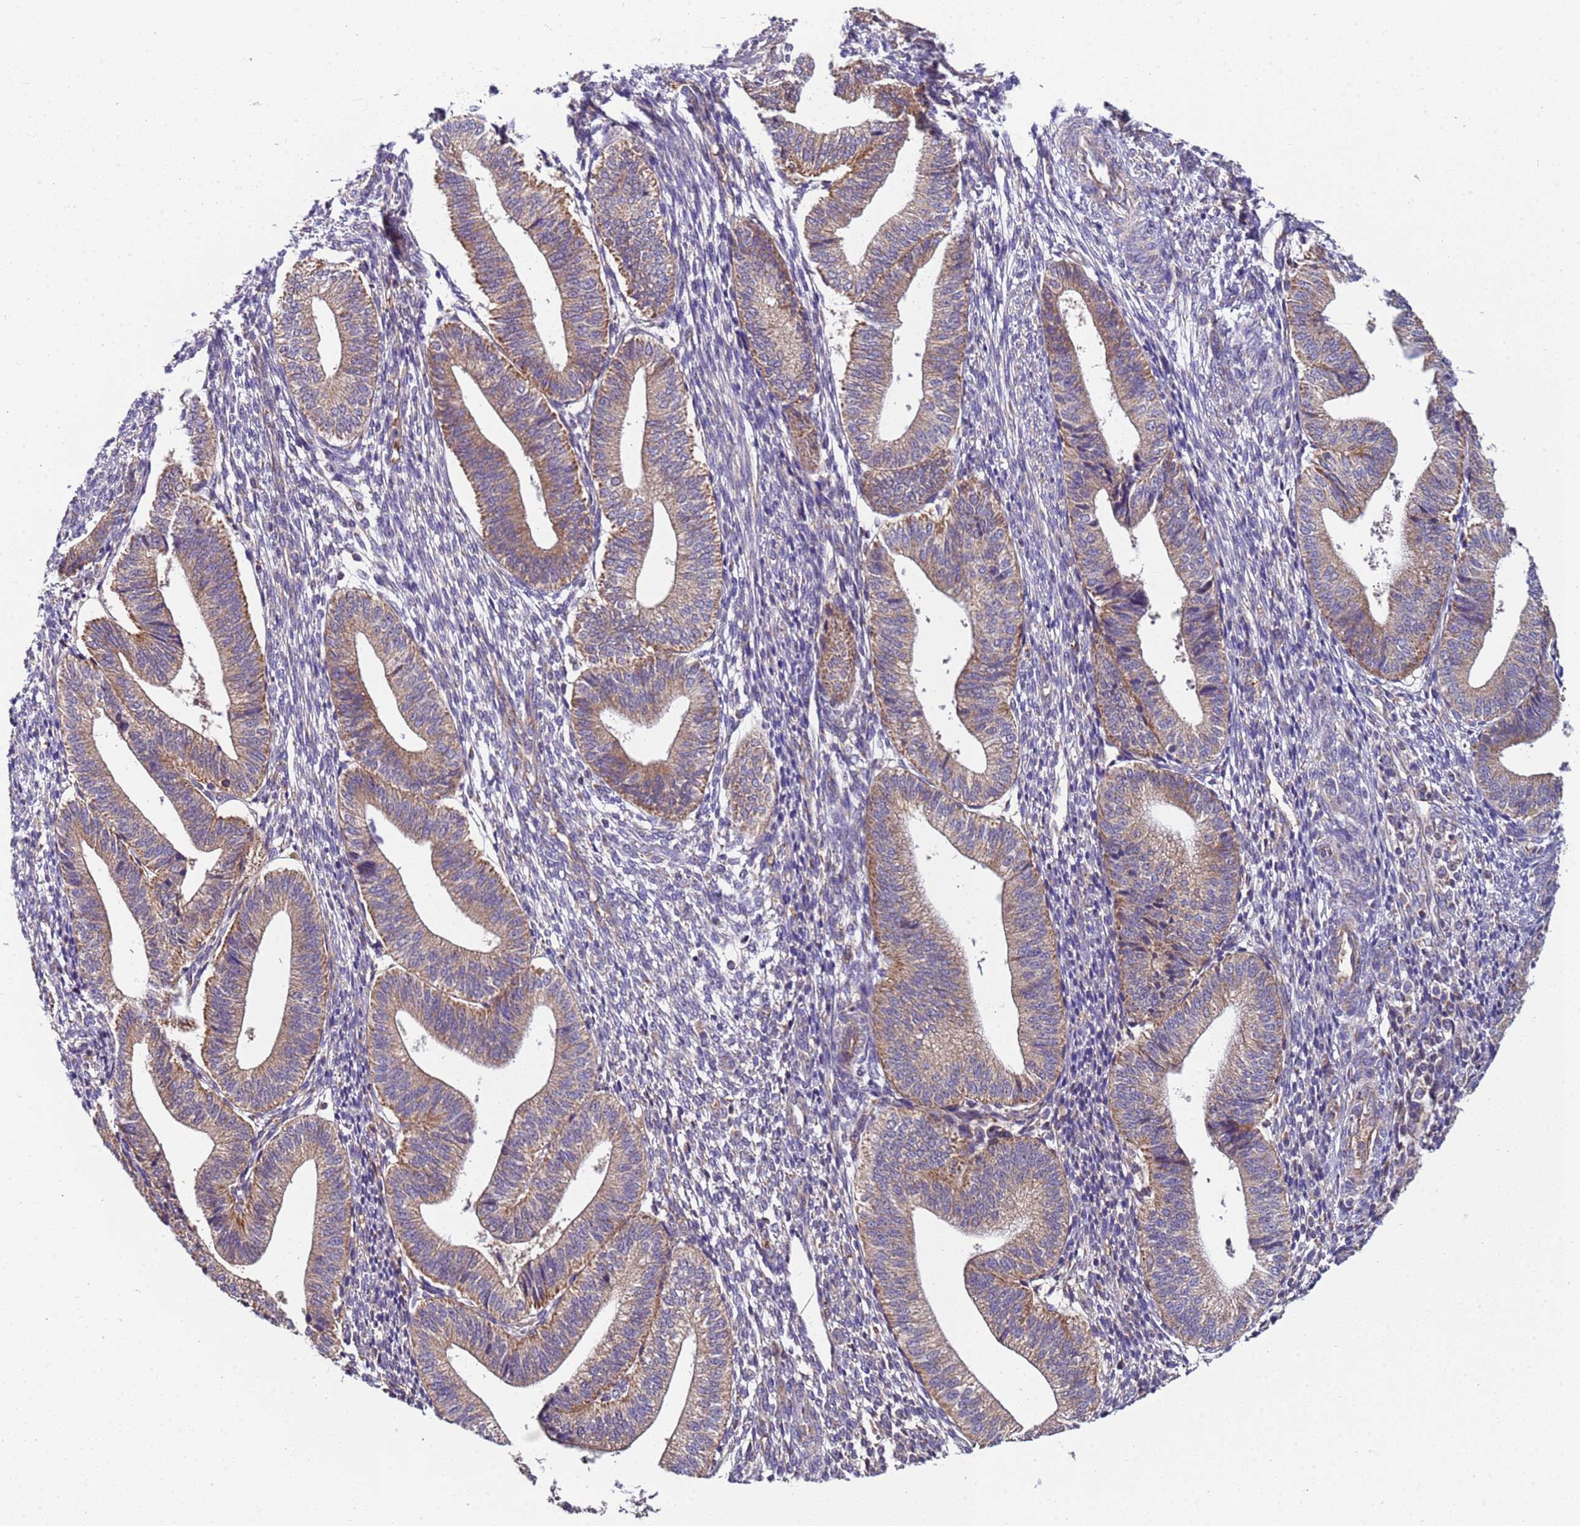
{"staining": {"intensity": "weak", "quantity": "<25%", "location": "cytoplasmic/membranous"}, "tissue": "endometrium", "cell_type": "Cells in endometrial stroma", "image_type": "normal", "snomed": [{"axis": "morphology", "description": "Normal tissue, NOS"}, {"axis": "topography", "description": "Endometrium"}], "caption": "Immunohistochemistry of benign endometrium displays no positivity in cells in endometrial stroma. (DAB immunohistochemistry (IHC) with hematoxylin counter stain).", "gene": "TMEM126A", "patient": {"sex": "female", "age": 34}}